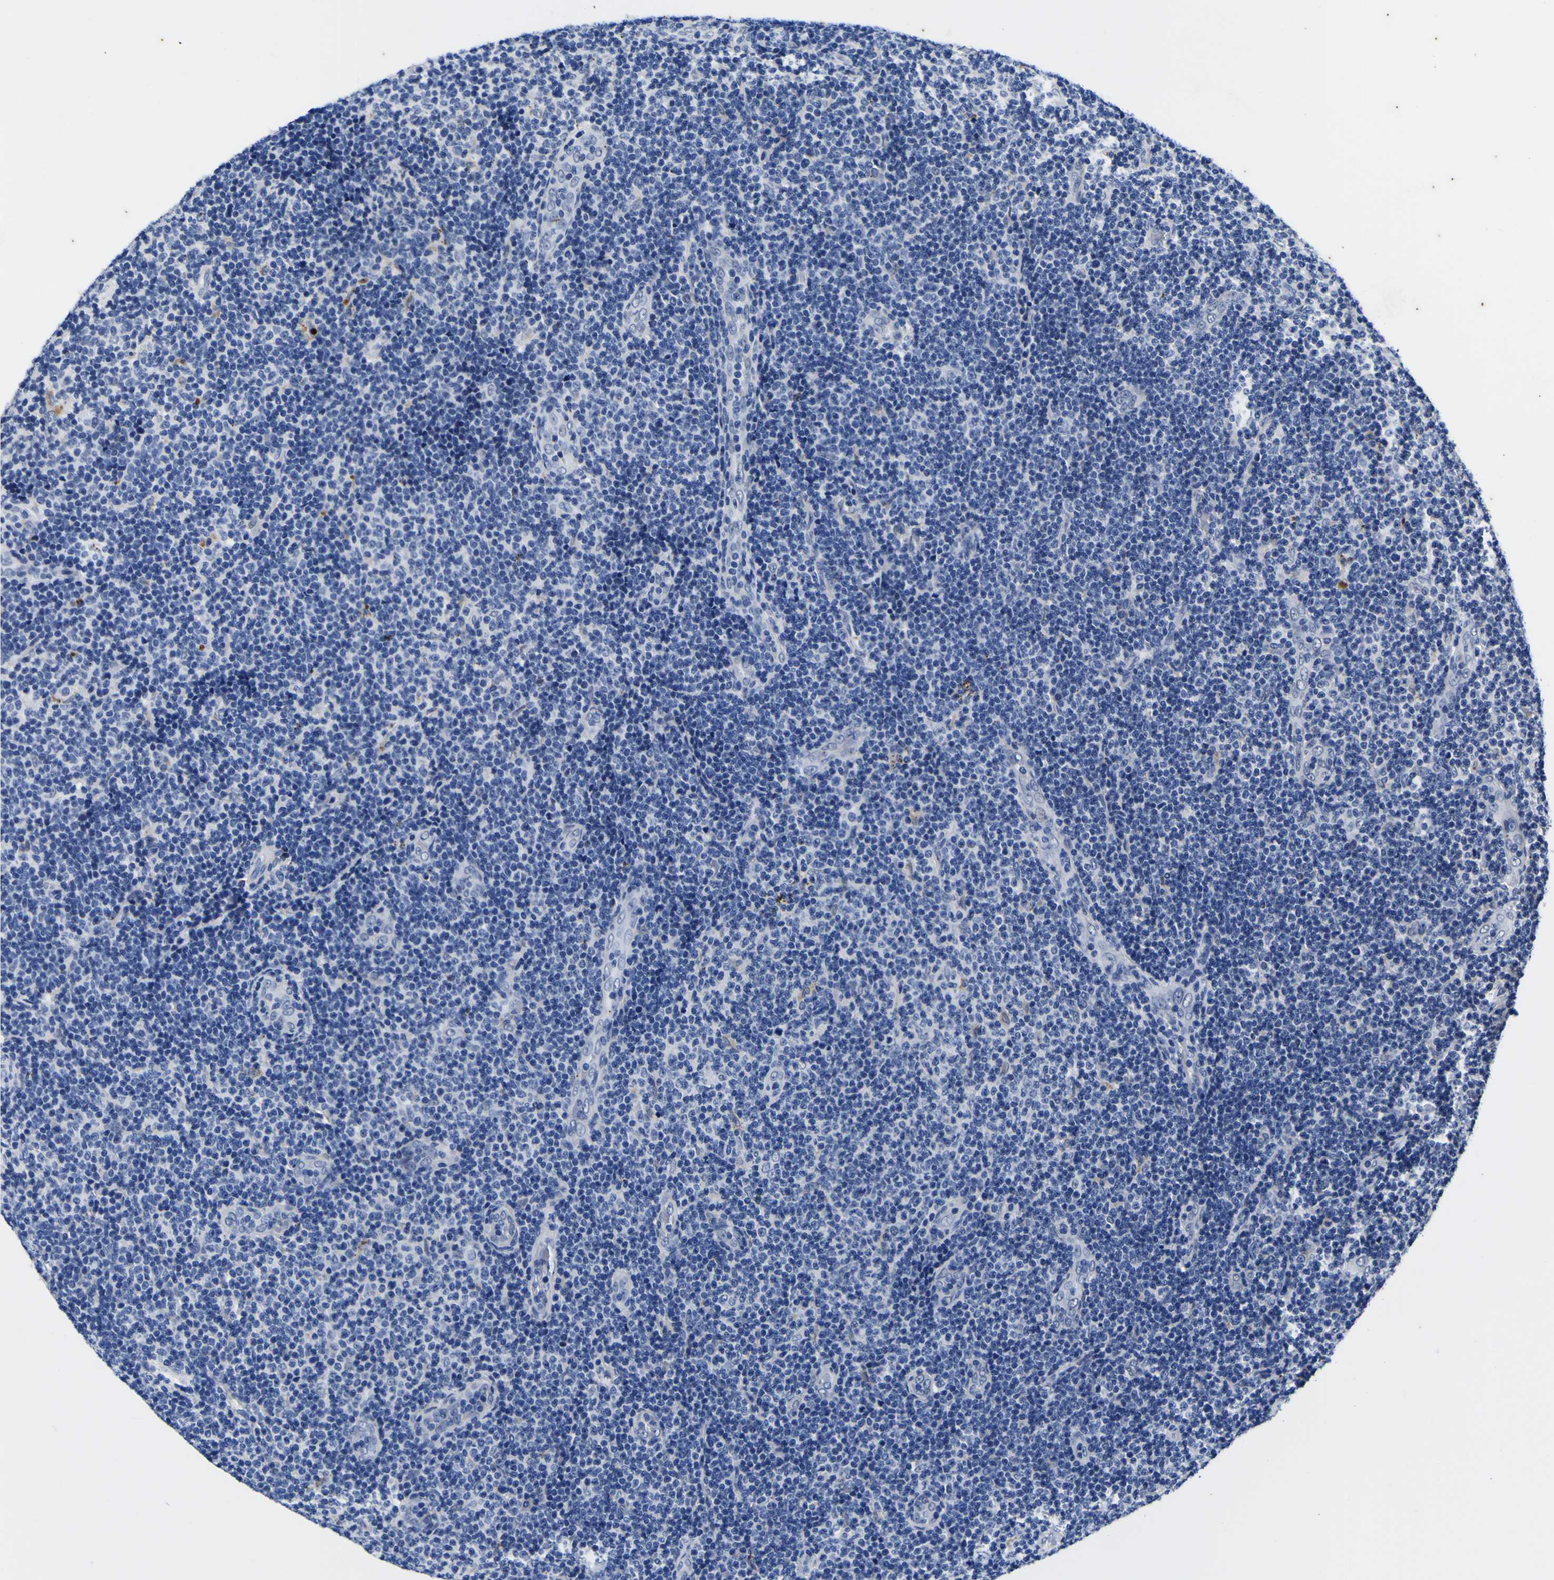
{"staining": {"intensity": "negative", "quantity": "none", "location": "none"}, "tissue": "lymphoma", "cell_type": "Tumor cells", "image_type": "cancer", "snomed": [{"axis": "morphology", "description": "Malignant lymphoma, non-Hodgkin's type, Low grade"}, {"axis": "topography", "description": "Lymph node"}], "caption": "This photomicrograph is of lymphoma stained with IHC to label a protein in brown with the nuclei are counter-stained blue. There is no staining in tumor cells.", "gene": "IGFLR1", "patient": {"sex": "male", "age": 83}}